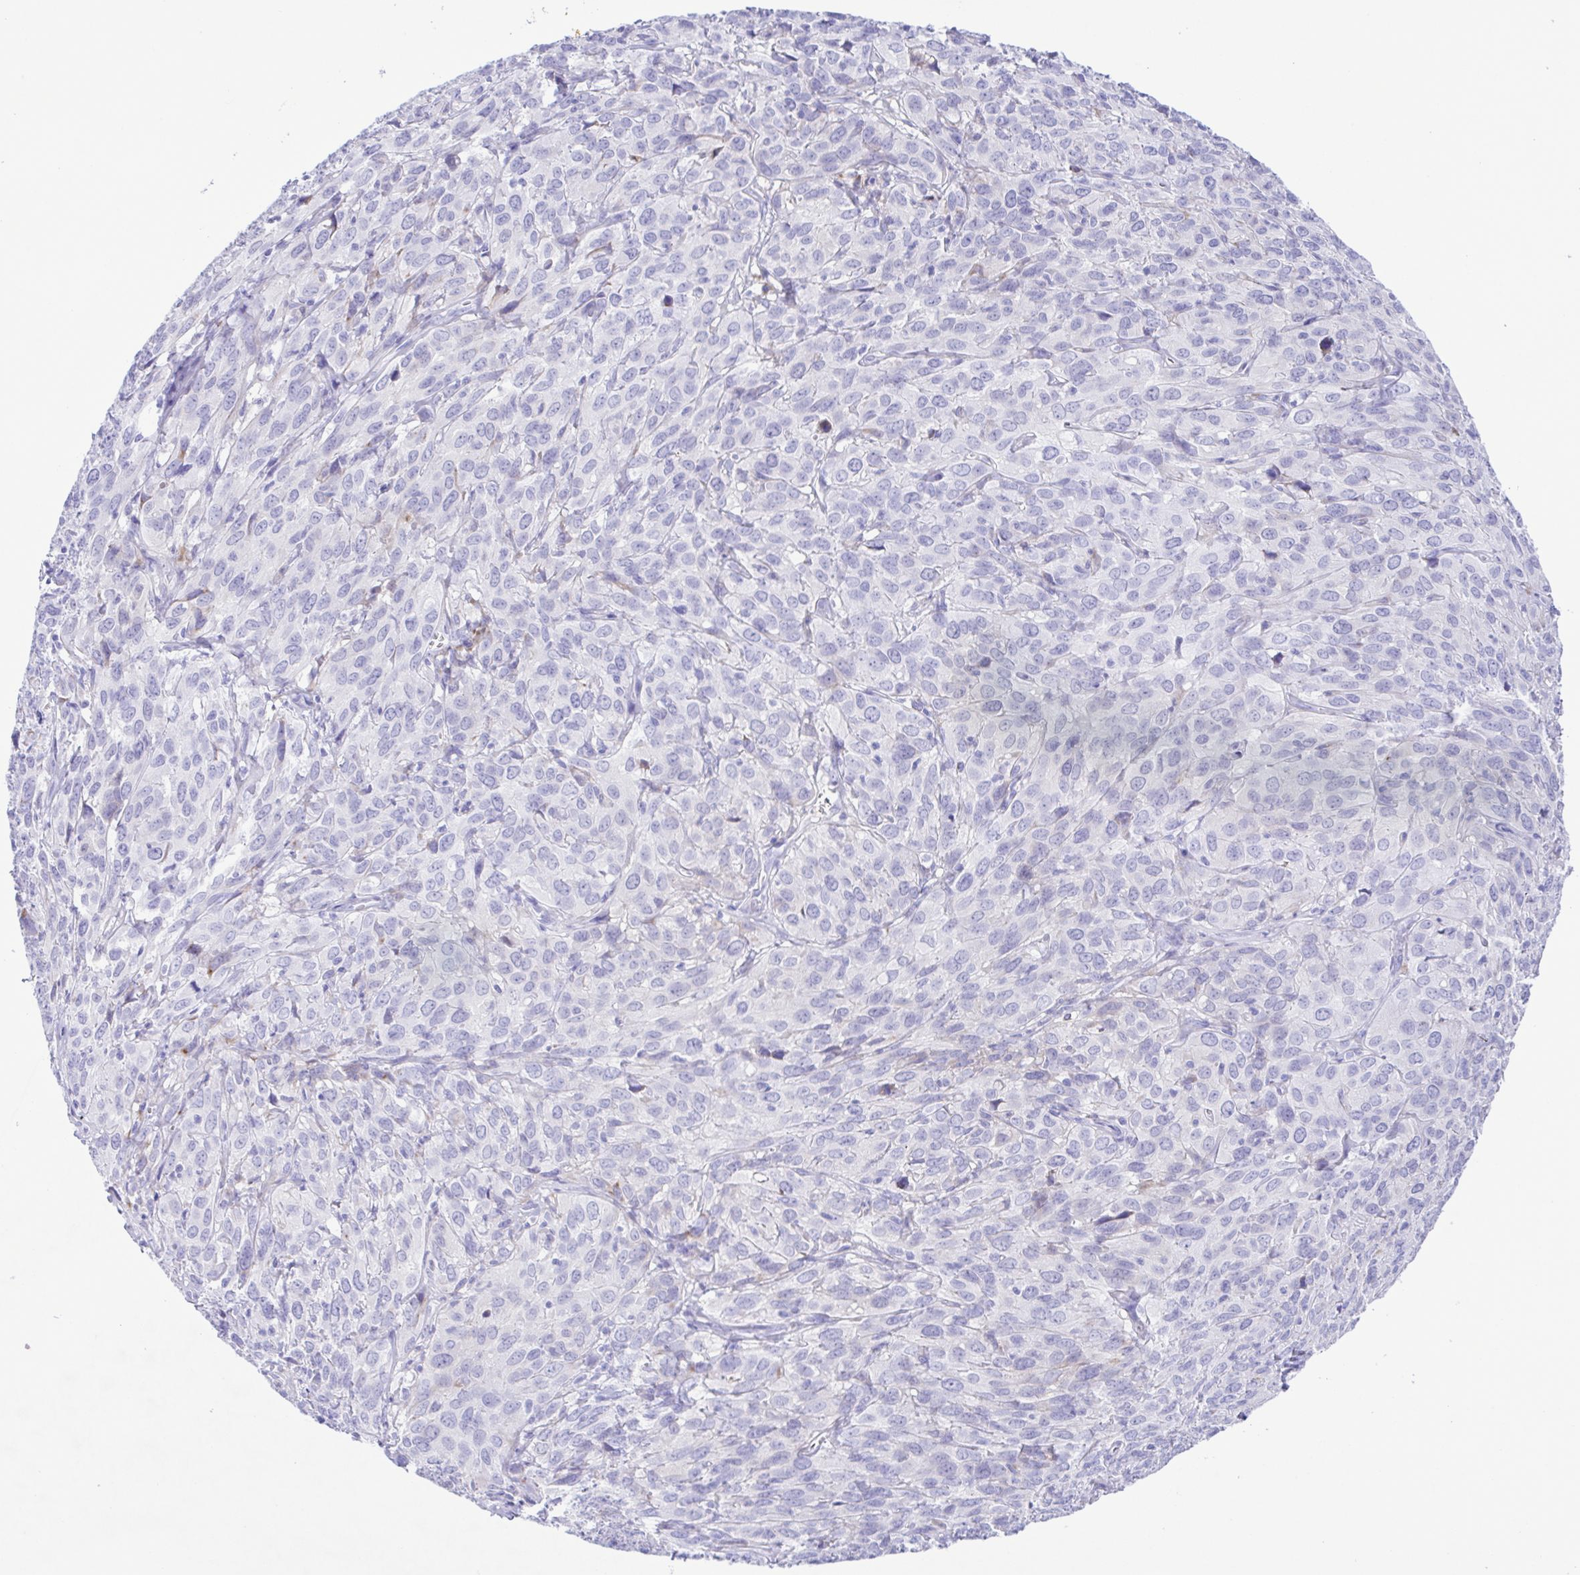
{"staining": {"intensity": "negative", "quantity": "none", "location": "none"}, "tissue": "cervical cancer", "cell_type": "Tumor cells", "image_type": "cancer", "snomed": [{"axis": "morphology", "description": "Squamous cell carcinoma, NOS"}, {"axis": "topography", "description": "Cervix"}], "caption": "Tumor cells are negative for brown protein staining in cervical cancer (squamous cell carcinoma). The staining is performed using DAB brown chromogen with nuclei counter-stained in using hematoxylin.", "gene": "GPR17", "patient": {"sex": "female", "age": 51}}